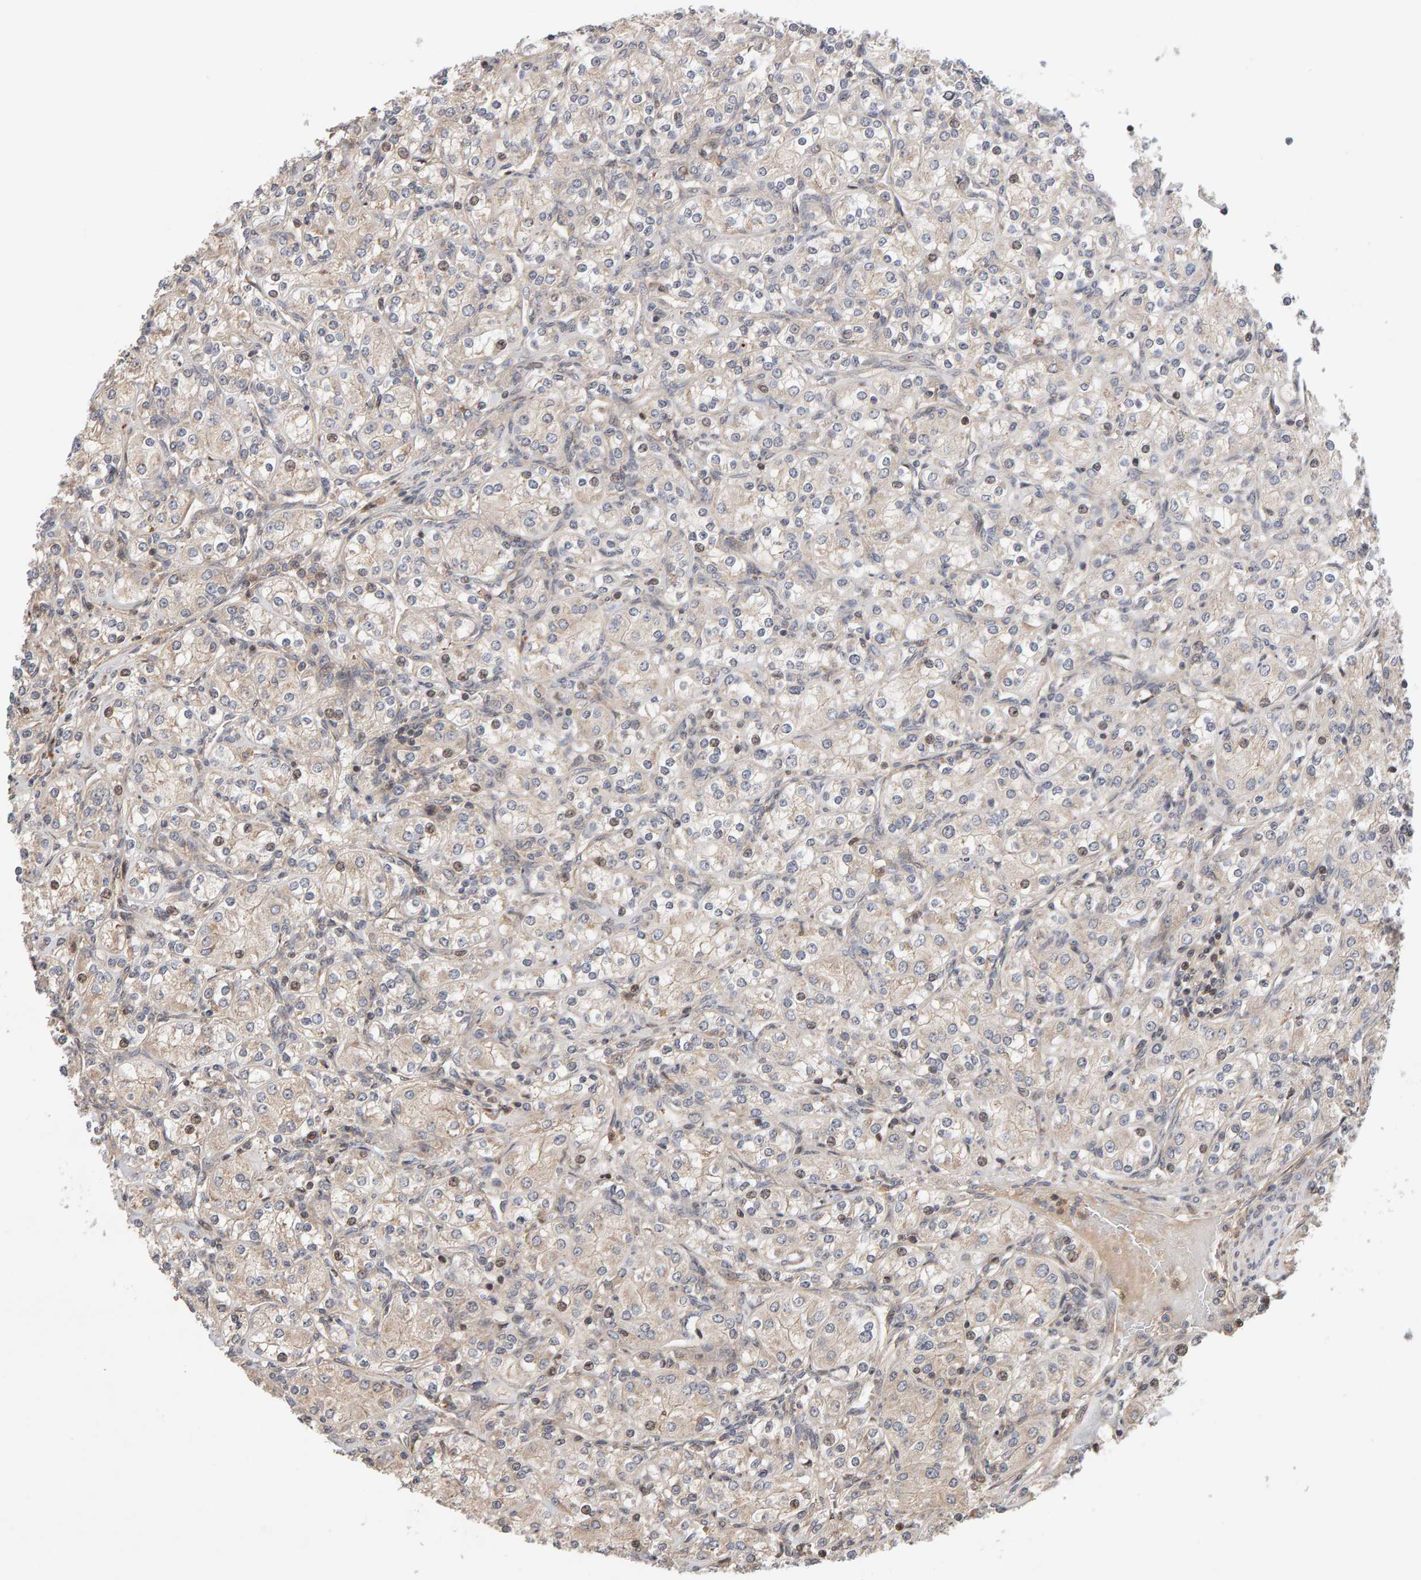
{"staining": {"intensity": "moderate", "quantity": "<25%", "location": "nuclear"}, "tissue": "renal cancer", "cell_type": "Tumor cells", "image_type": "cancer", "snomed": [{"axis": "morphology", "description": "Adenocarcinoma, NOS"}, {"axis": "topography", "description": "Kidney"}], "caption": "Protein expression analysis of adenocarcinoma (renal) displays moderate nuclear staining in about <25% of tumor cells.", "gene": "LZTS1", "patient": {"sex": "male", "age": 77}}